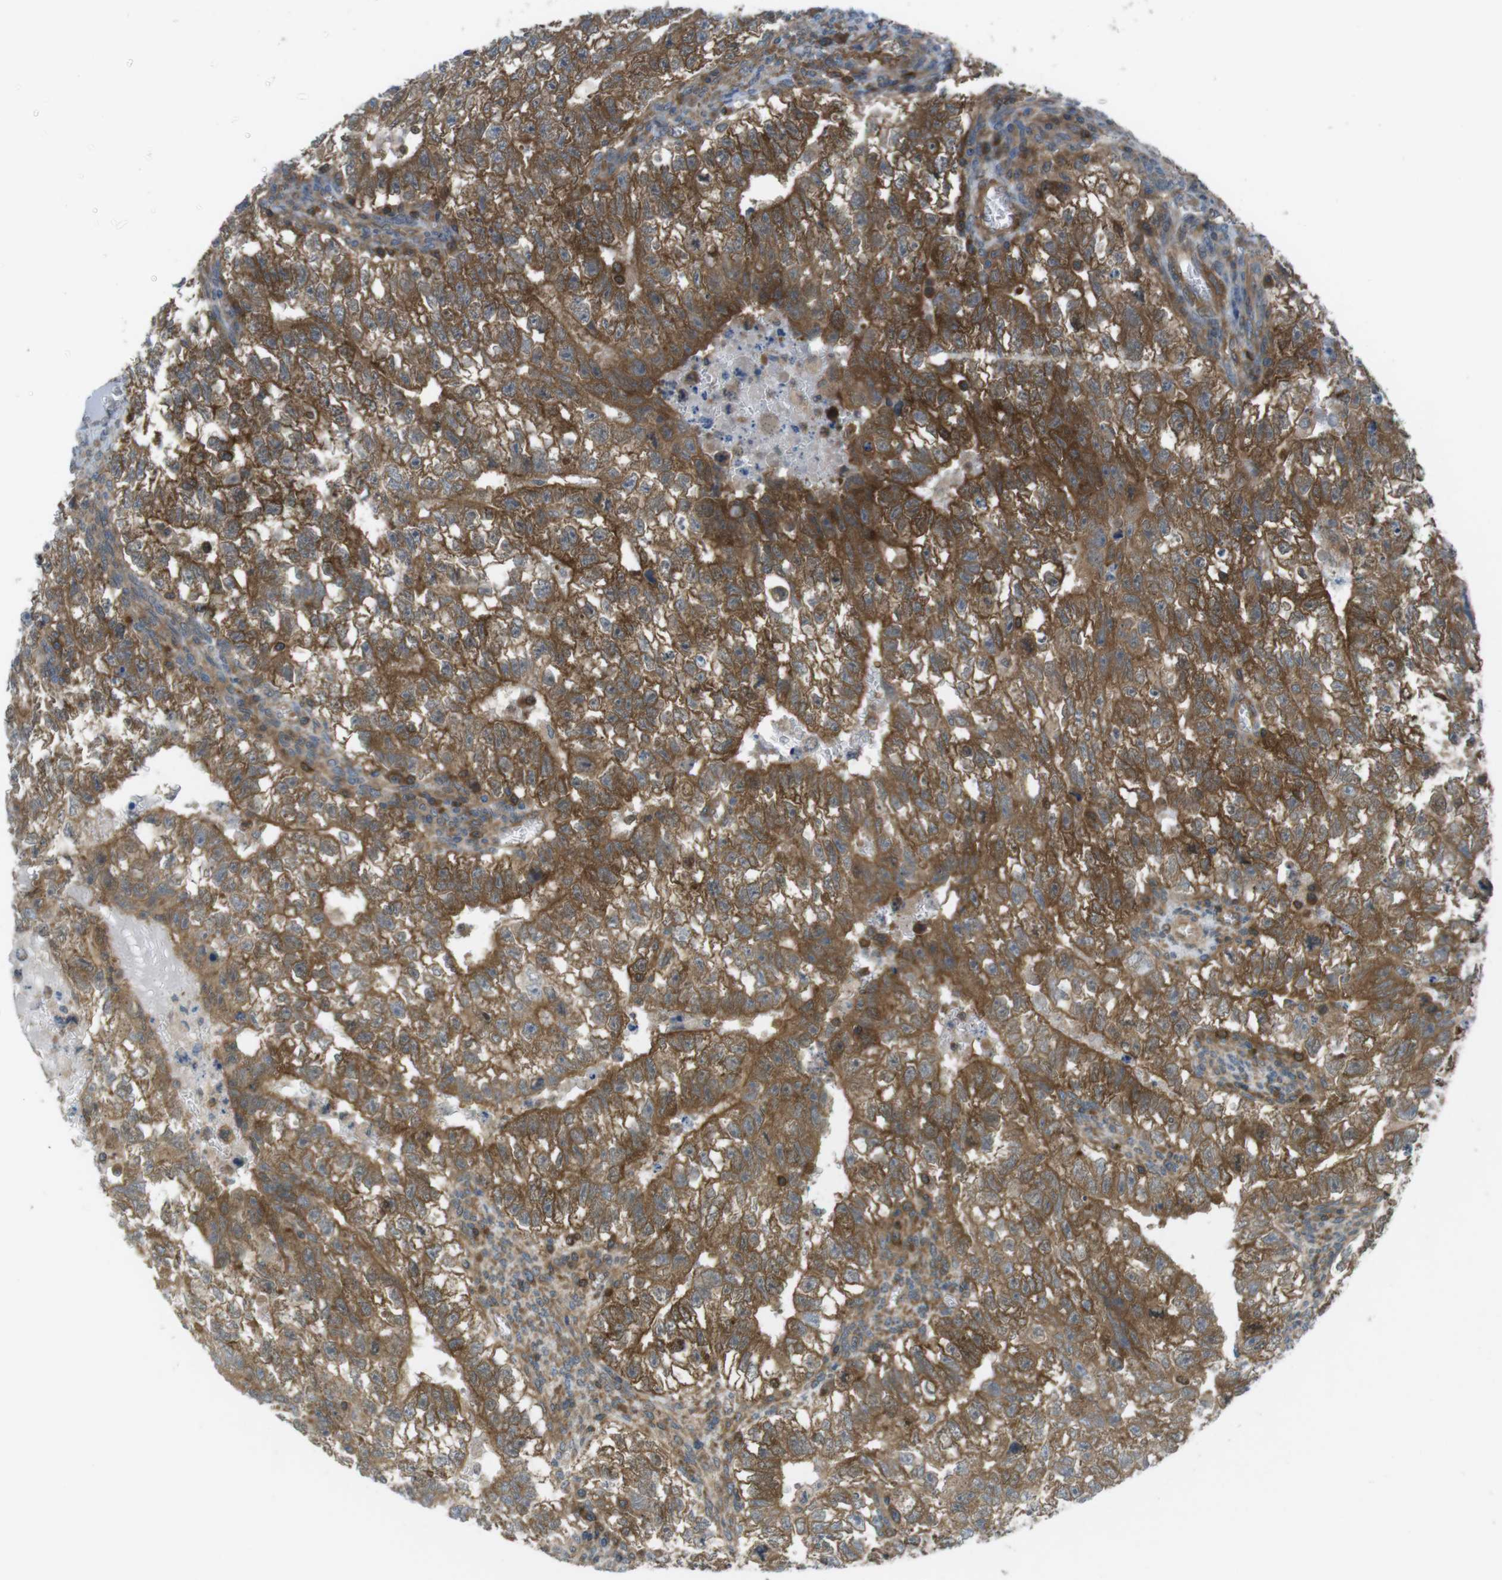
{"staining": {"intensity": "moderate", "quantity": ">75%", "location": "cytoplasmic/membranous"}, "tissue": "testis cancer", "cell_type": "Tumor cells", "image_type": "cancer", "snomed": [{"axis": "morphology", "description": "Seminoma, NOS"}, {"axis": "morphology", "description": "Carcinoma, Embryonal, NOS"}, {"axis": "topography", "description": "Testis"}], "caption": "Testis cancer (embryonal carcinoma) stained for a protein (brown) demonstrates moderate cytoplasmic/membranous positive positivity in approximately >75% of tumor cells.", "gene": "MTHFD1", "patient": {"sex": "male", "age": 38}}